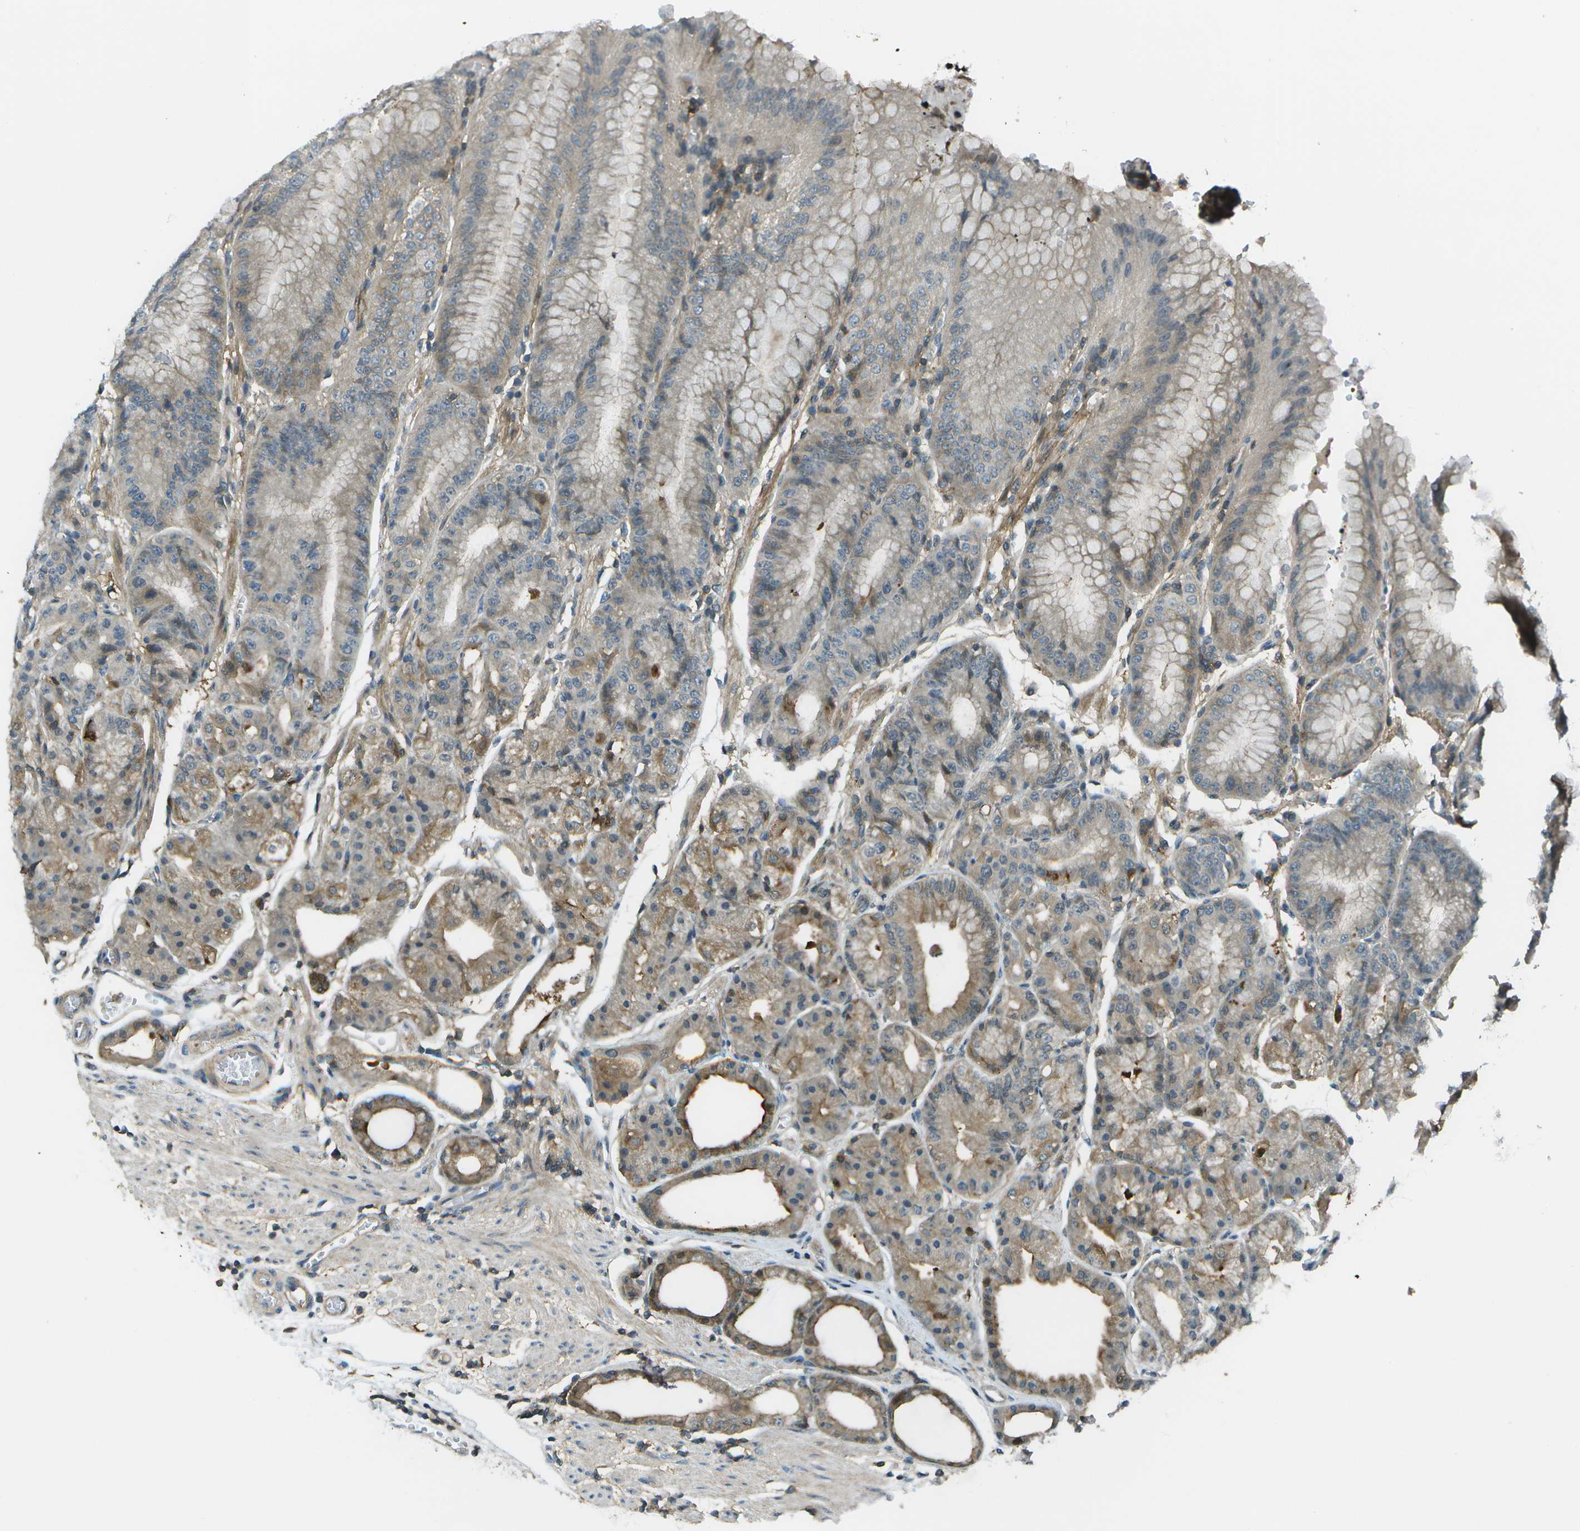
{"staining": {"intensity": "strong", "quantity": "25%-75%", "location": "cytoplasmic/membranous"}, "tissue": "stomach", "cell_type": "Glandular cells", "image_type": "normal", "snomed": [{"axis": "morphology", "description": "Normal tissue, NOS"}, {"axis": "topography", "description": "Stomach, lower"}], "caption": "Stomach stained with DAB immunohistochemistry displays high levels of strong cytoplasmic/membranous positivity in approximately 25%-75% of glandular cells. Using DAB (3,3'-diaminobenzidine) (brown) and hematoxylin (blue) stains, captured at high magnification using brightfield microscopy.", "gene": "LRRC66", "patient": {"sex": "male", "age": 71}}